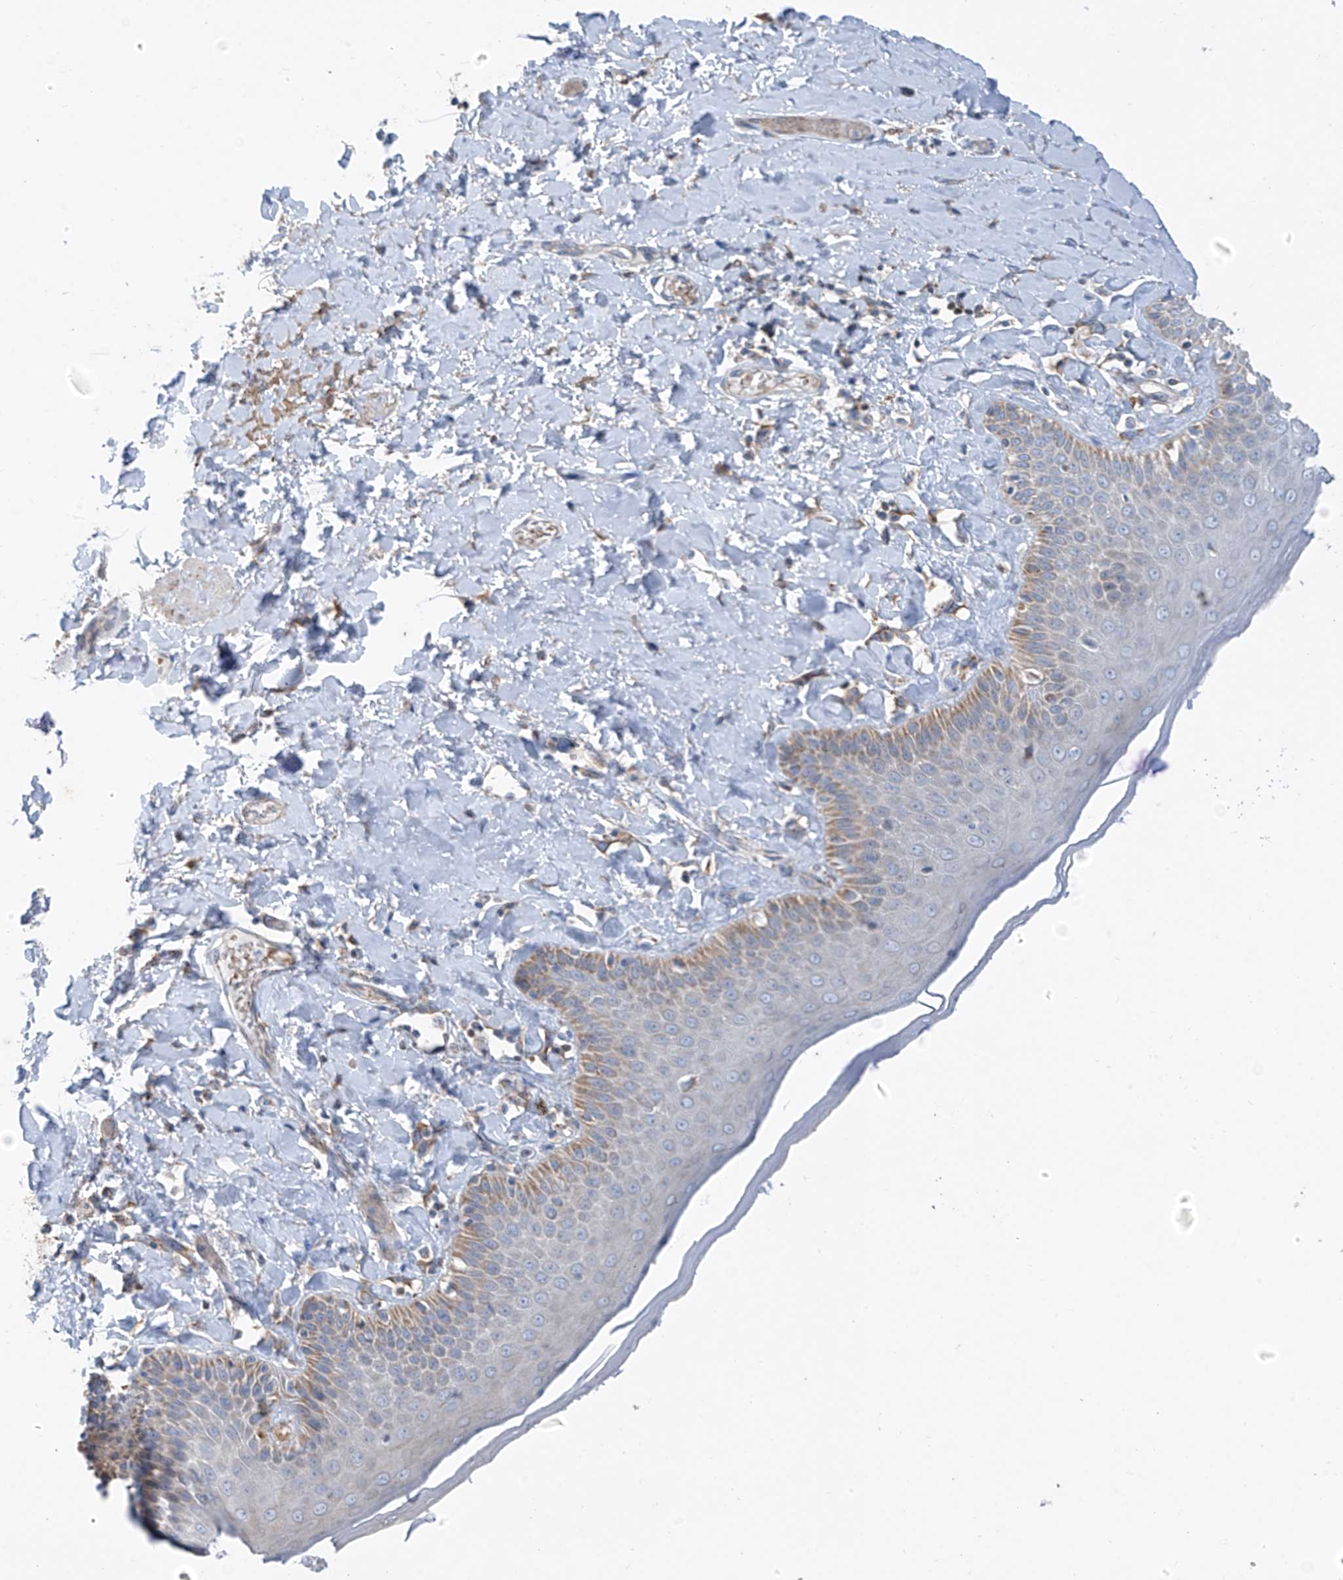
{"staining": {"intensity": "moderate", "quantity": "<25%", "location": "cytoplasmic/membranous"}, "tissue": "skin", "cell_type": "Epidermal cells", "image_type": "normal", "snomed": [{"axis": "morphology", "description": "Normal tissue, NOS"}, {"axis": "topography", "description": "Anal"}], "caption": "A low amount of moderate cytoplasmic/membranous expression is present in approximately <25% of epidermal cells in benign skin.", "gene": "EOMES", "patient": {"sex": "male", "age": 69}}